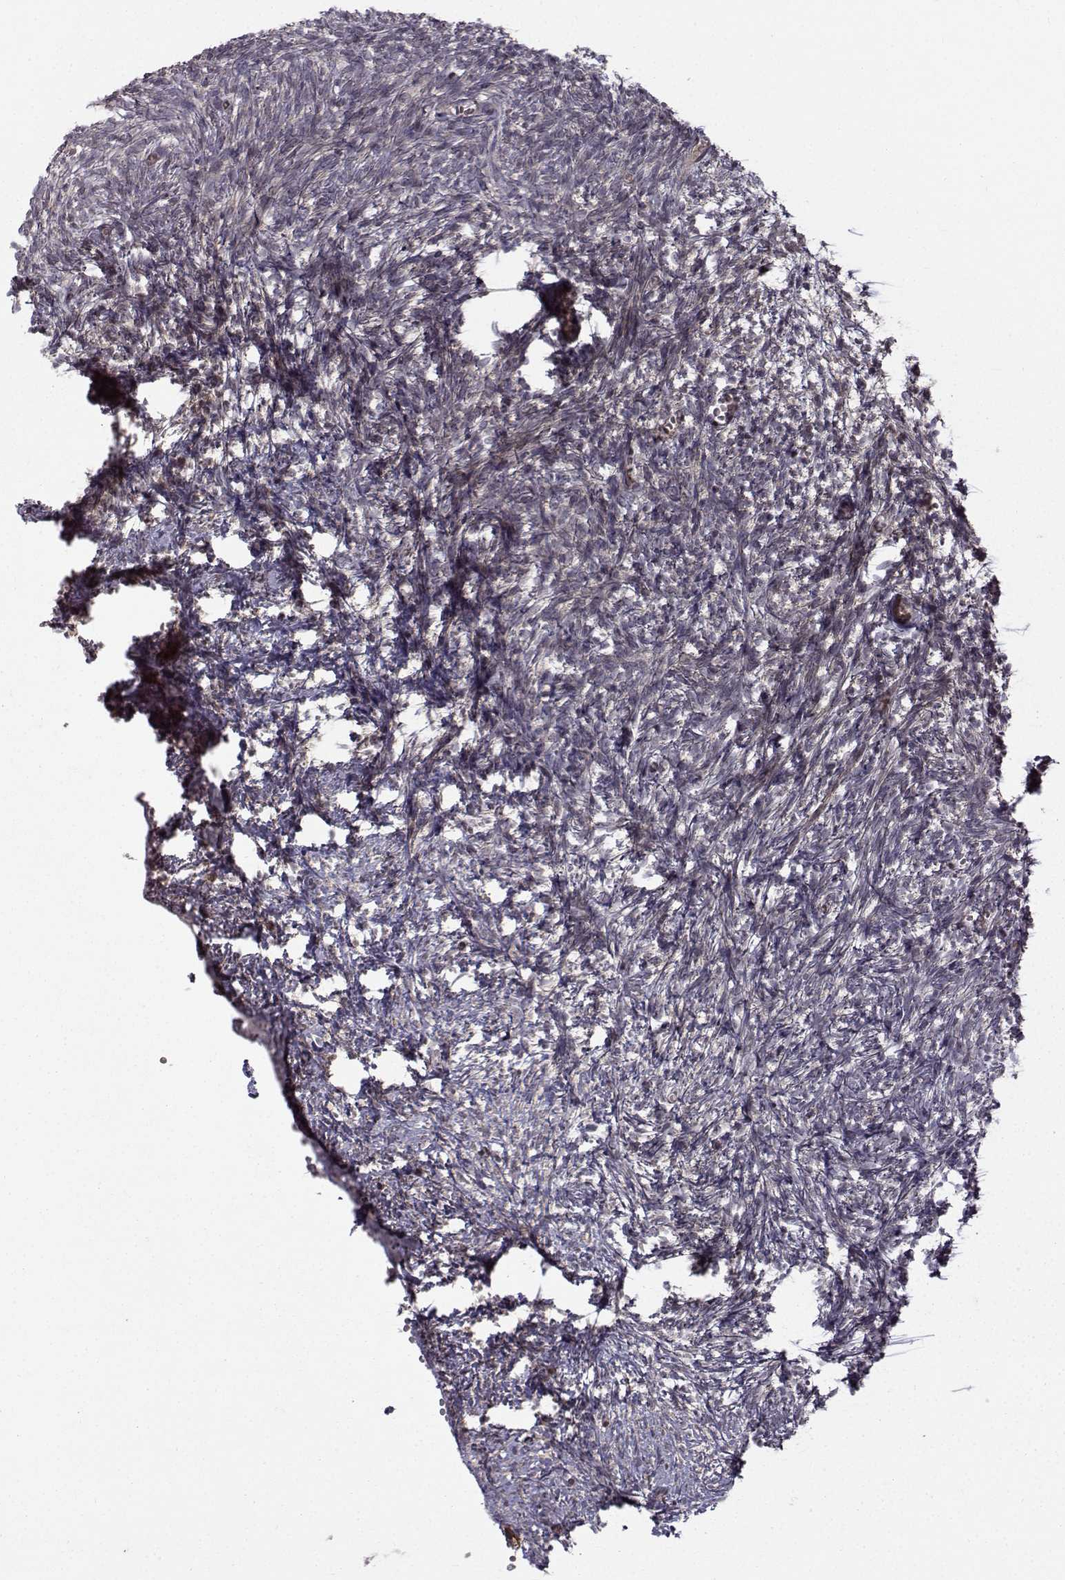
{"staining": {"intensity": "negative", "quantity": "none", "location": "none"}, "tissue": "ovary", "cell_type": "Follicle cells", "image_type": "normal", "snomed": [{"axis": "morphology", "description": "Normal tissue, NOS"}, {"axis": "topography", "description": "Ovary"}], "caption": "Protein analysis of normal ovary demonstrates no significant staining in follicle cells. (DAB IHC with hematoxylin counter stain).", "gene": "APC", "patient": {"sex": "female", "age": 43}}